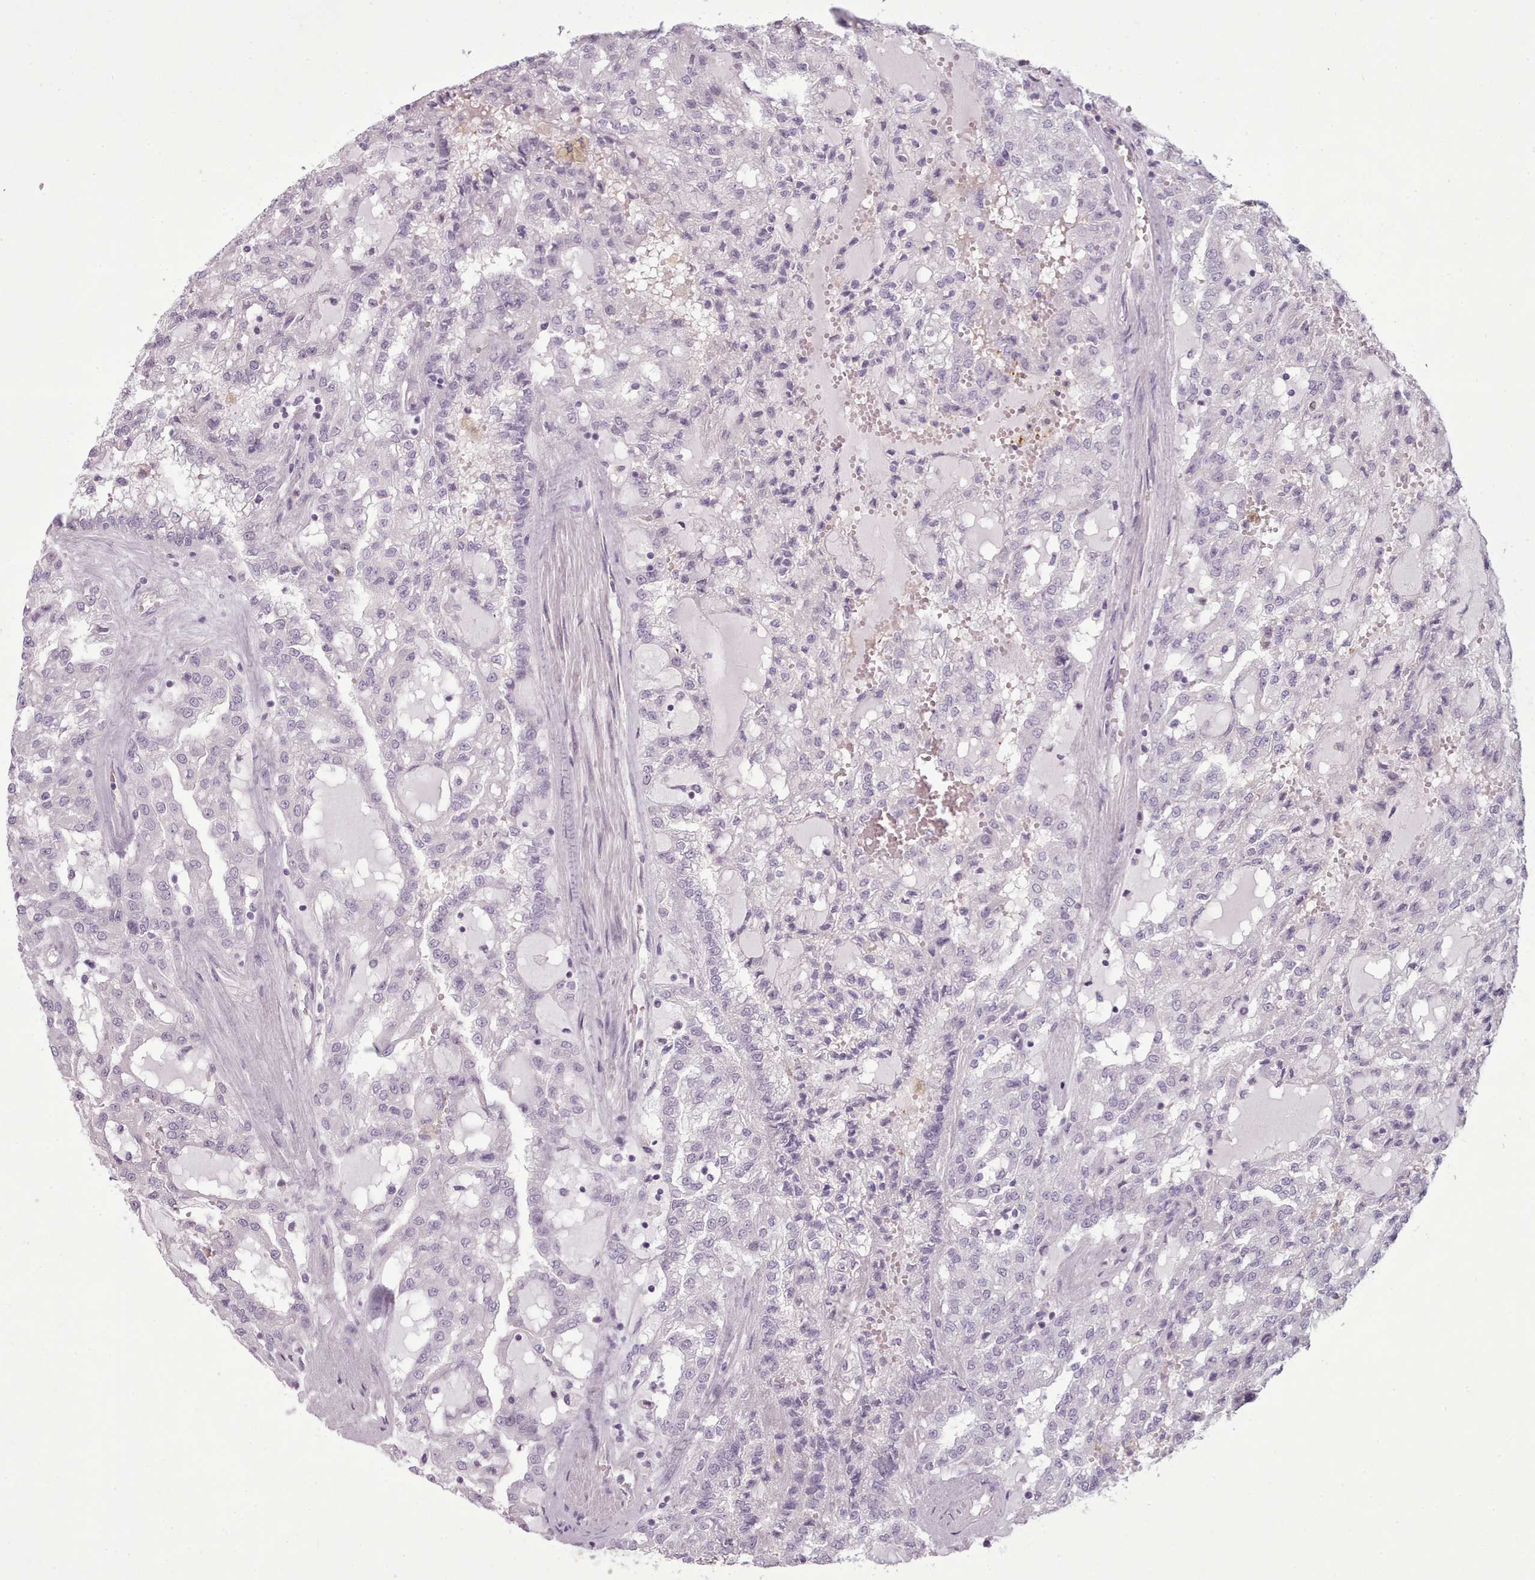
{"staining": {"intensity": "negative", "quantity": "none", "location": "none"}, "tissue": "renal cancer", "cell_type": "Tumor cells", "image_type": "cancer", "snomed": [{"axis": "morphology", "description": "Adenocarcinoma, NOS"}, {"axis": "topography", "description": "Kidney"}], "caption": "The photomicrograph reveals no significant positivity in tumor cells of renal adenocarcinoma.", "gene": "NDST2", "patient": {"sex": "male", "age": 63}}